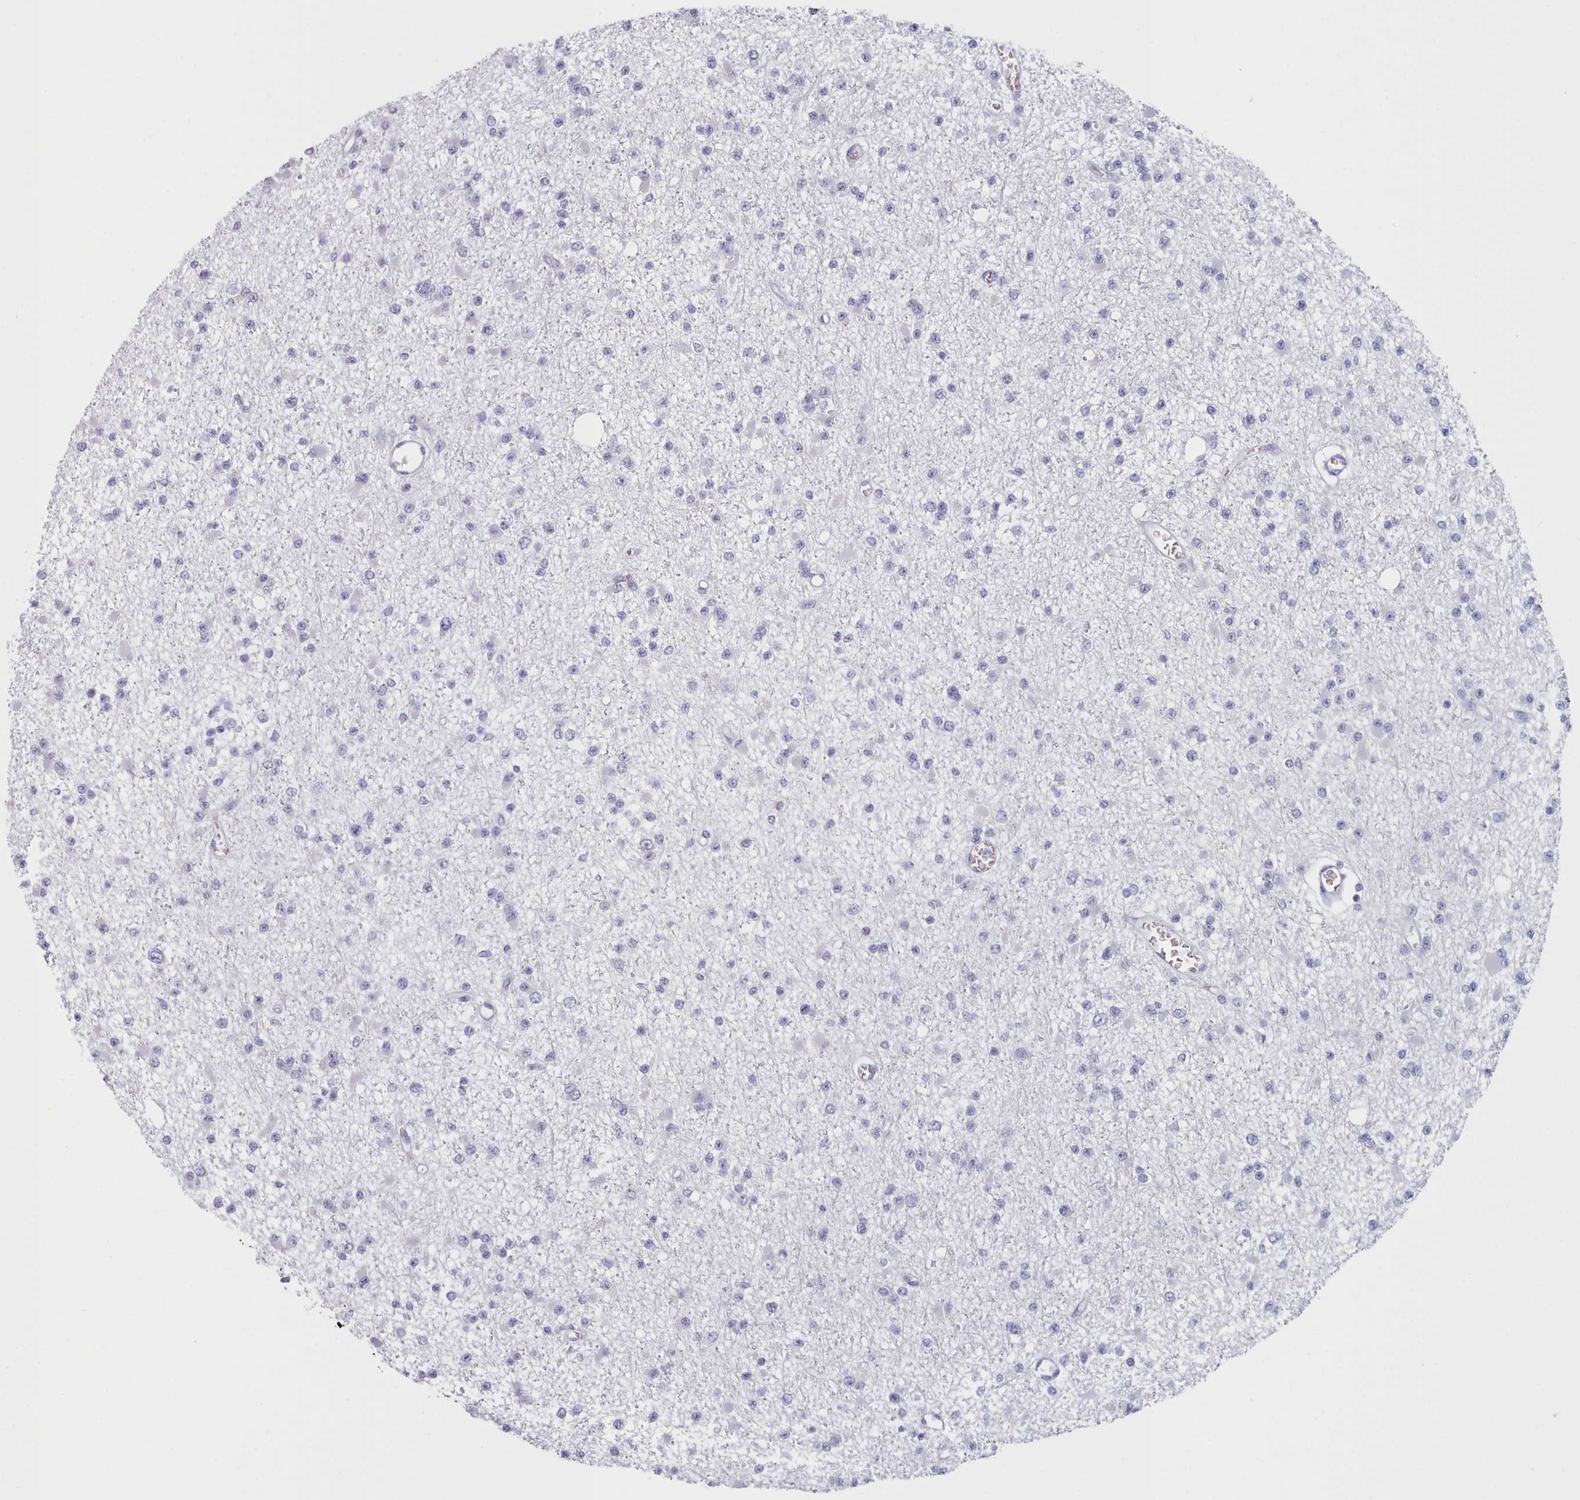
{"staining": {"intensity": "negative", "quantity": "none", "location": "none"}, "tissue": "glioma", "cell_type": "Tumor cells", "image_type": "cancer", "snomed": [{"axis": "morphology", "description": "Glioma, malignant, Low grade"}, {"axis": "topography", "description": "Brain"}], "caption": "IHC histopathology image of glioma stained for a protein (brown), which shows no positivity in tumor cells. (DAB immunohistochemistry (IHC) visualized using brightfield microscopy, high magnification).", "gene": "FAM170B", "patient": {"sex": "female", "age": 22}}